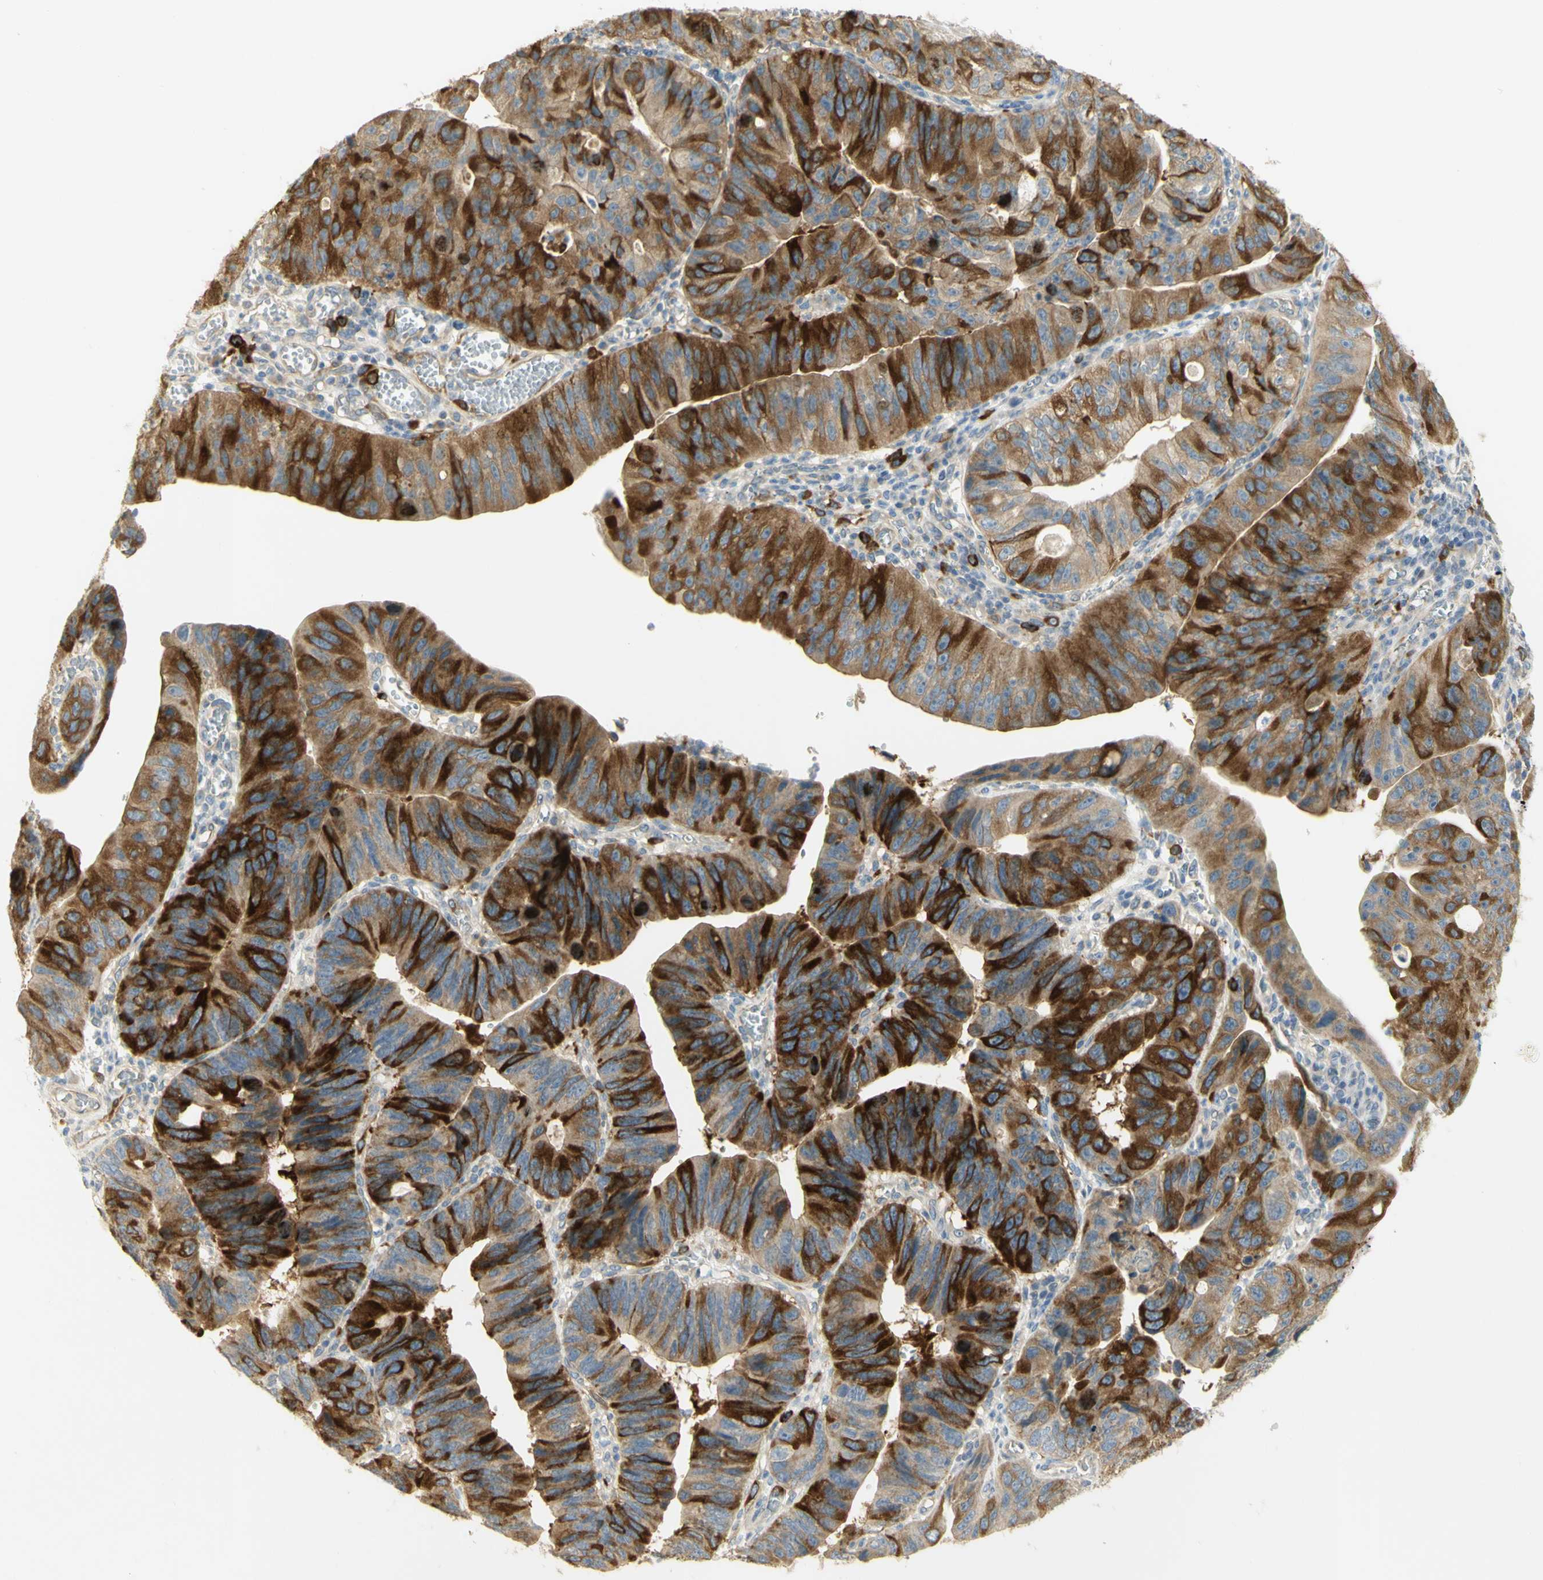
{"staining": {"intensity": "strong", "quantity": ">75%", "location": "cytoplasmic/membranous"}, "tissue": "stomach cancer", "cell_type": "Tumor cells", "image_type": "cancer", "snomed": [{"axis": "morphology", "description": "Adenocarcinoma, NOS"}, {"axis": "topography", "description": "Stomach"}], "caption": "Stomach adenocarcinoma stained with a brown dye demonstrates strong cytoplasmic/membranous positive staining in about >75% of tumor cells.", "gene": "KIF11", "patient": {"sex": "male", "age": 59}}